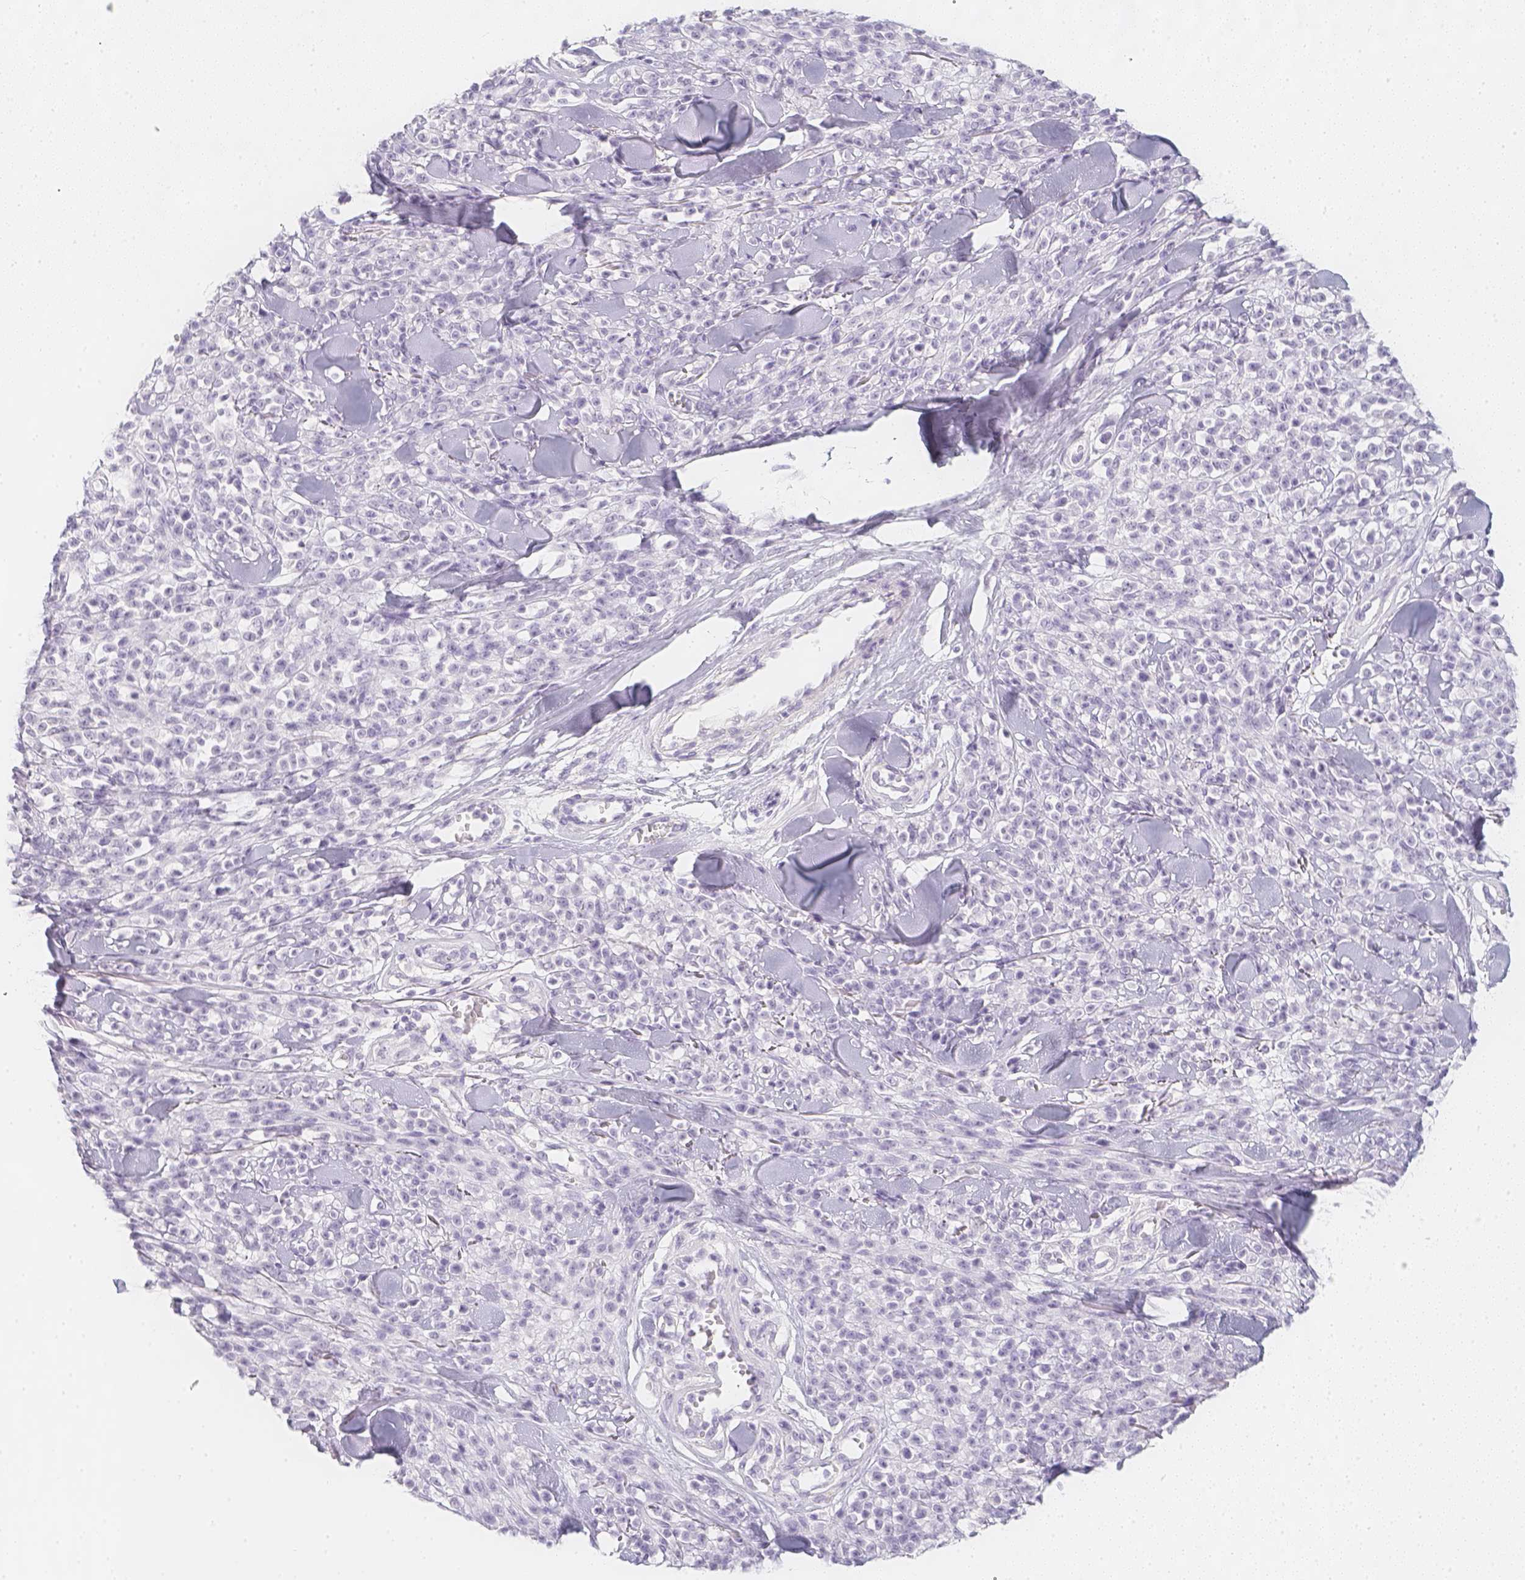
{"staining": {"intensity": "negative", "quantity": "none", "location": "none"}, "tissue": "melanoma", "cell_type": "Tumor cells", "image_type": "cancer", "snomed": [{"axis": "morphology", "description": "Malignant melanoma, NOS"}, {"axis": "topography", "description": "Skin"}, {"axis": "topography", "description": "Skin of trunk"}], "caption": "A micrograph of human melanoma is negative for staining in tumor cells.", "gene": "SLC18A1", "patient": {"sex": "male", "age": 74}}